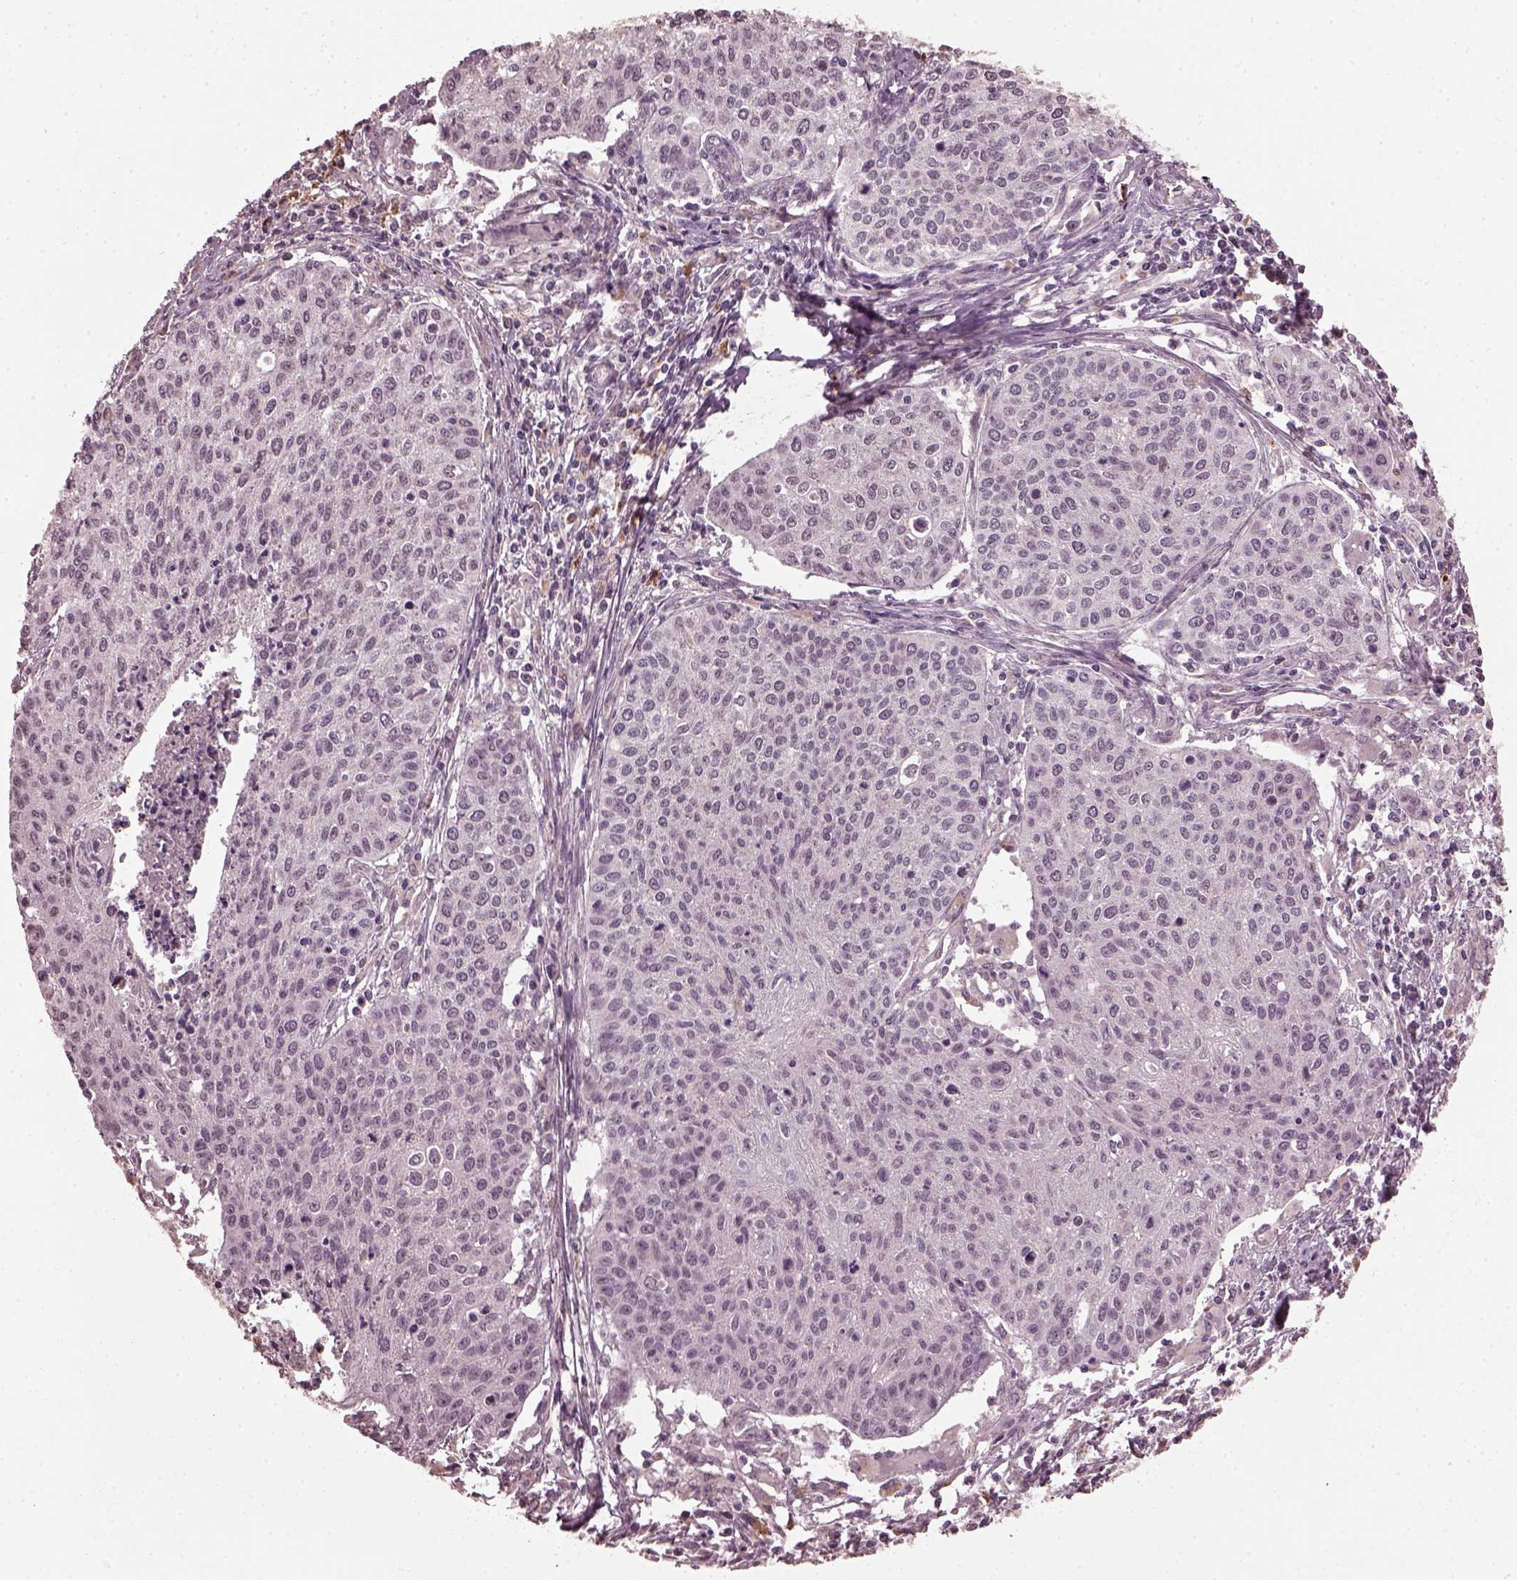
{"staining": {"intensity": "negative", "quantity": "none", "location": "none"}, "tissue": "cervical cancer", "cell_type": "Tumor cells", "image_type": "cancer", "snomed": [{"axis": "morphology", "description": "Squamous cell carcinoma, NOS"}, {"axis": "topography", "description": "Cervix"}], "caption": "DAB immunohistochemical staining of cervical squamous cell carcinoma displays no significant expression in tumor cells. (Brightfield microscopy of DAB (3,3'-diaminobenzidine) immunohistochemistry at high magnification).", "gene": "RUFY3", "patient": {"sex": "female", "age": 38}}